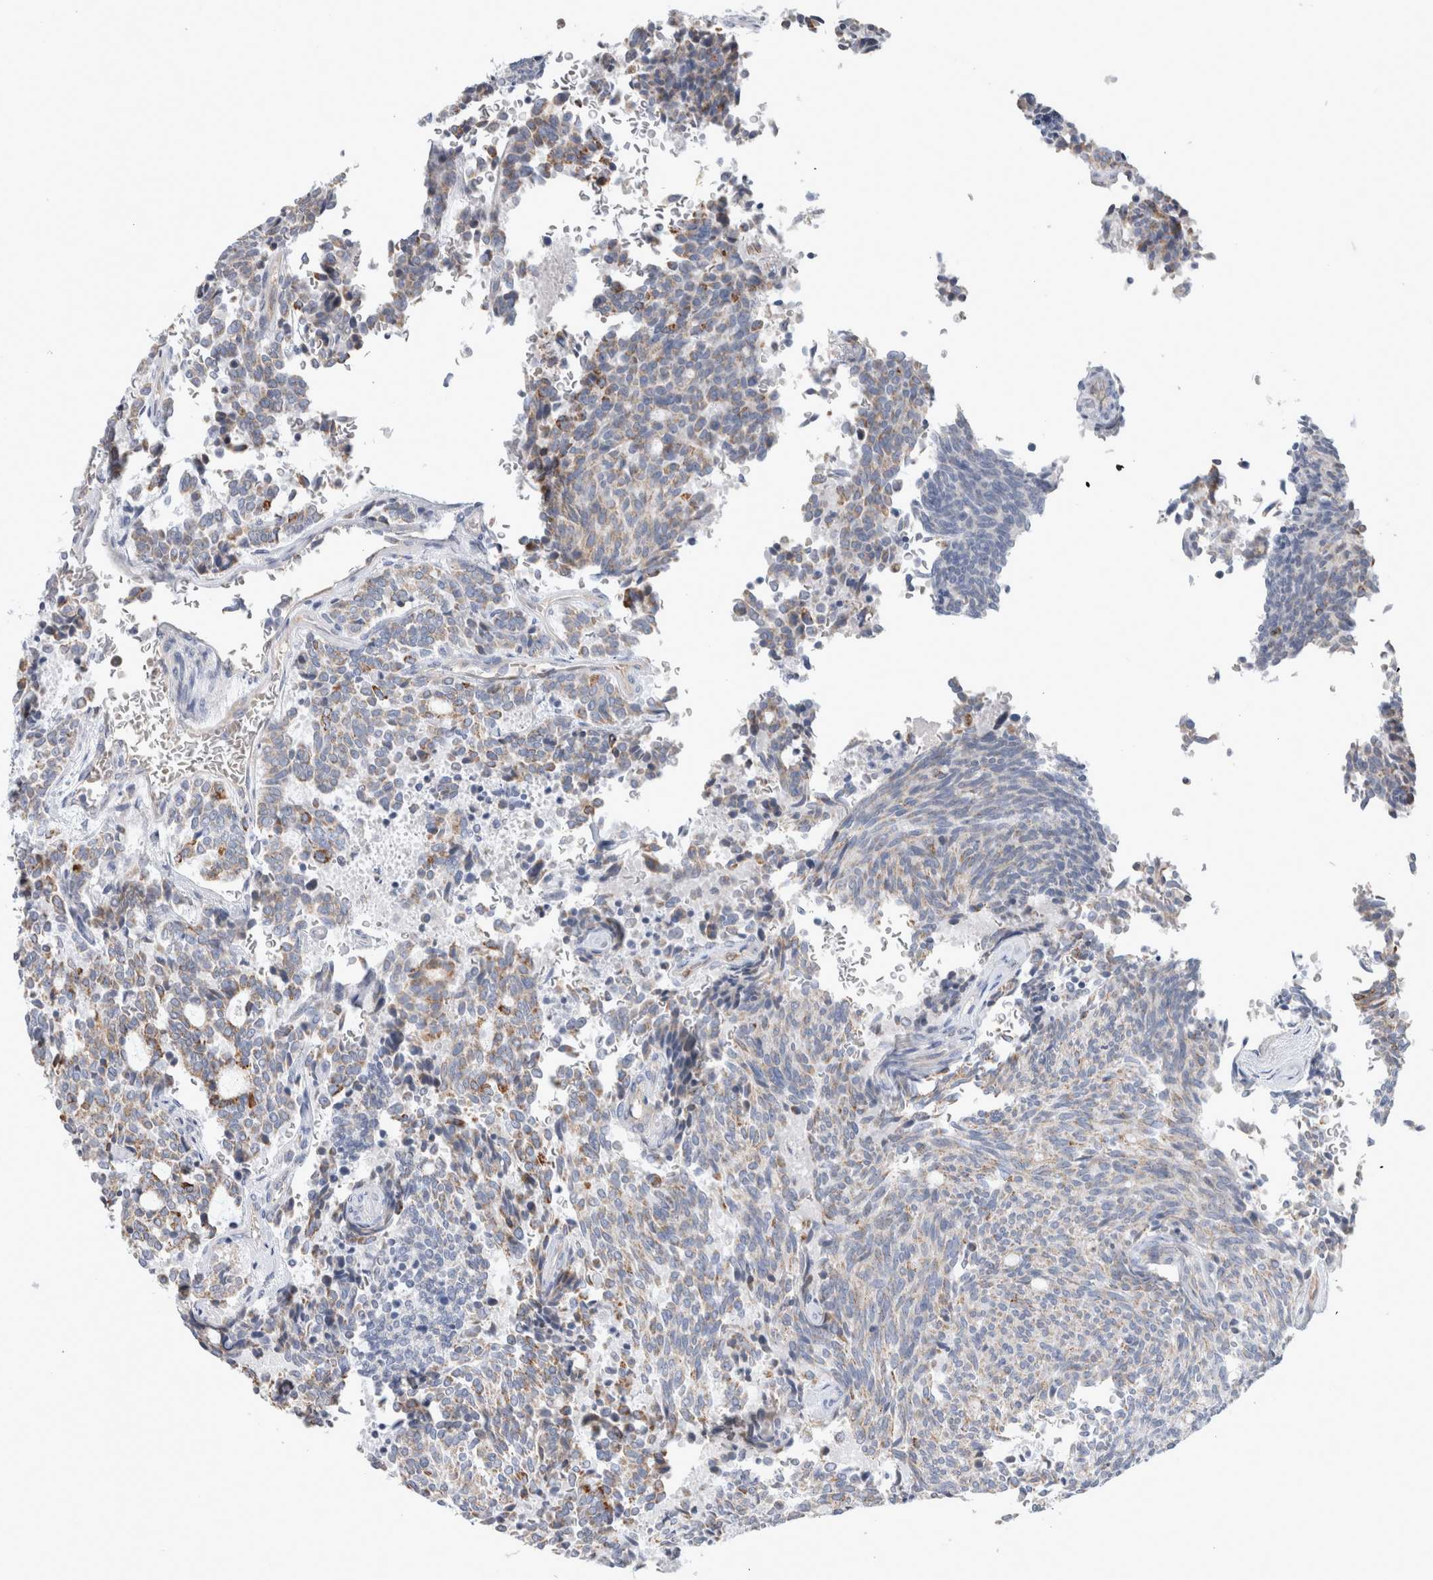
{"staining": {"intensity": "weak", "quantity": "<25%", "location": "cytoplasmic/membranous"}, "tissue": "carcinoid", "cell_type": "Tumor cells", "image_type": "cancer", "snomed": [{"axis": "morphology", "description": "Carcinoid, malignant, NOS"}, {"axis": "topography", "description": "Pancreas"}], "caption": "This is a image of IHC staining of malignant carcinoid, which shows no positivity in tumor cells. Brightfield microscopy of immunohistochemistry (IHC) stained with DAB (3,3'-diaminobenzidine) (brown) and hematoxylin (blue), captured at high magnification.", "gene": "CD55", "patient": {"sex": "female", "age": 54}}